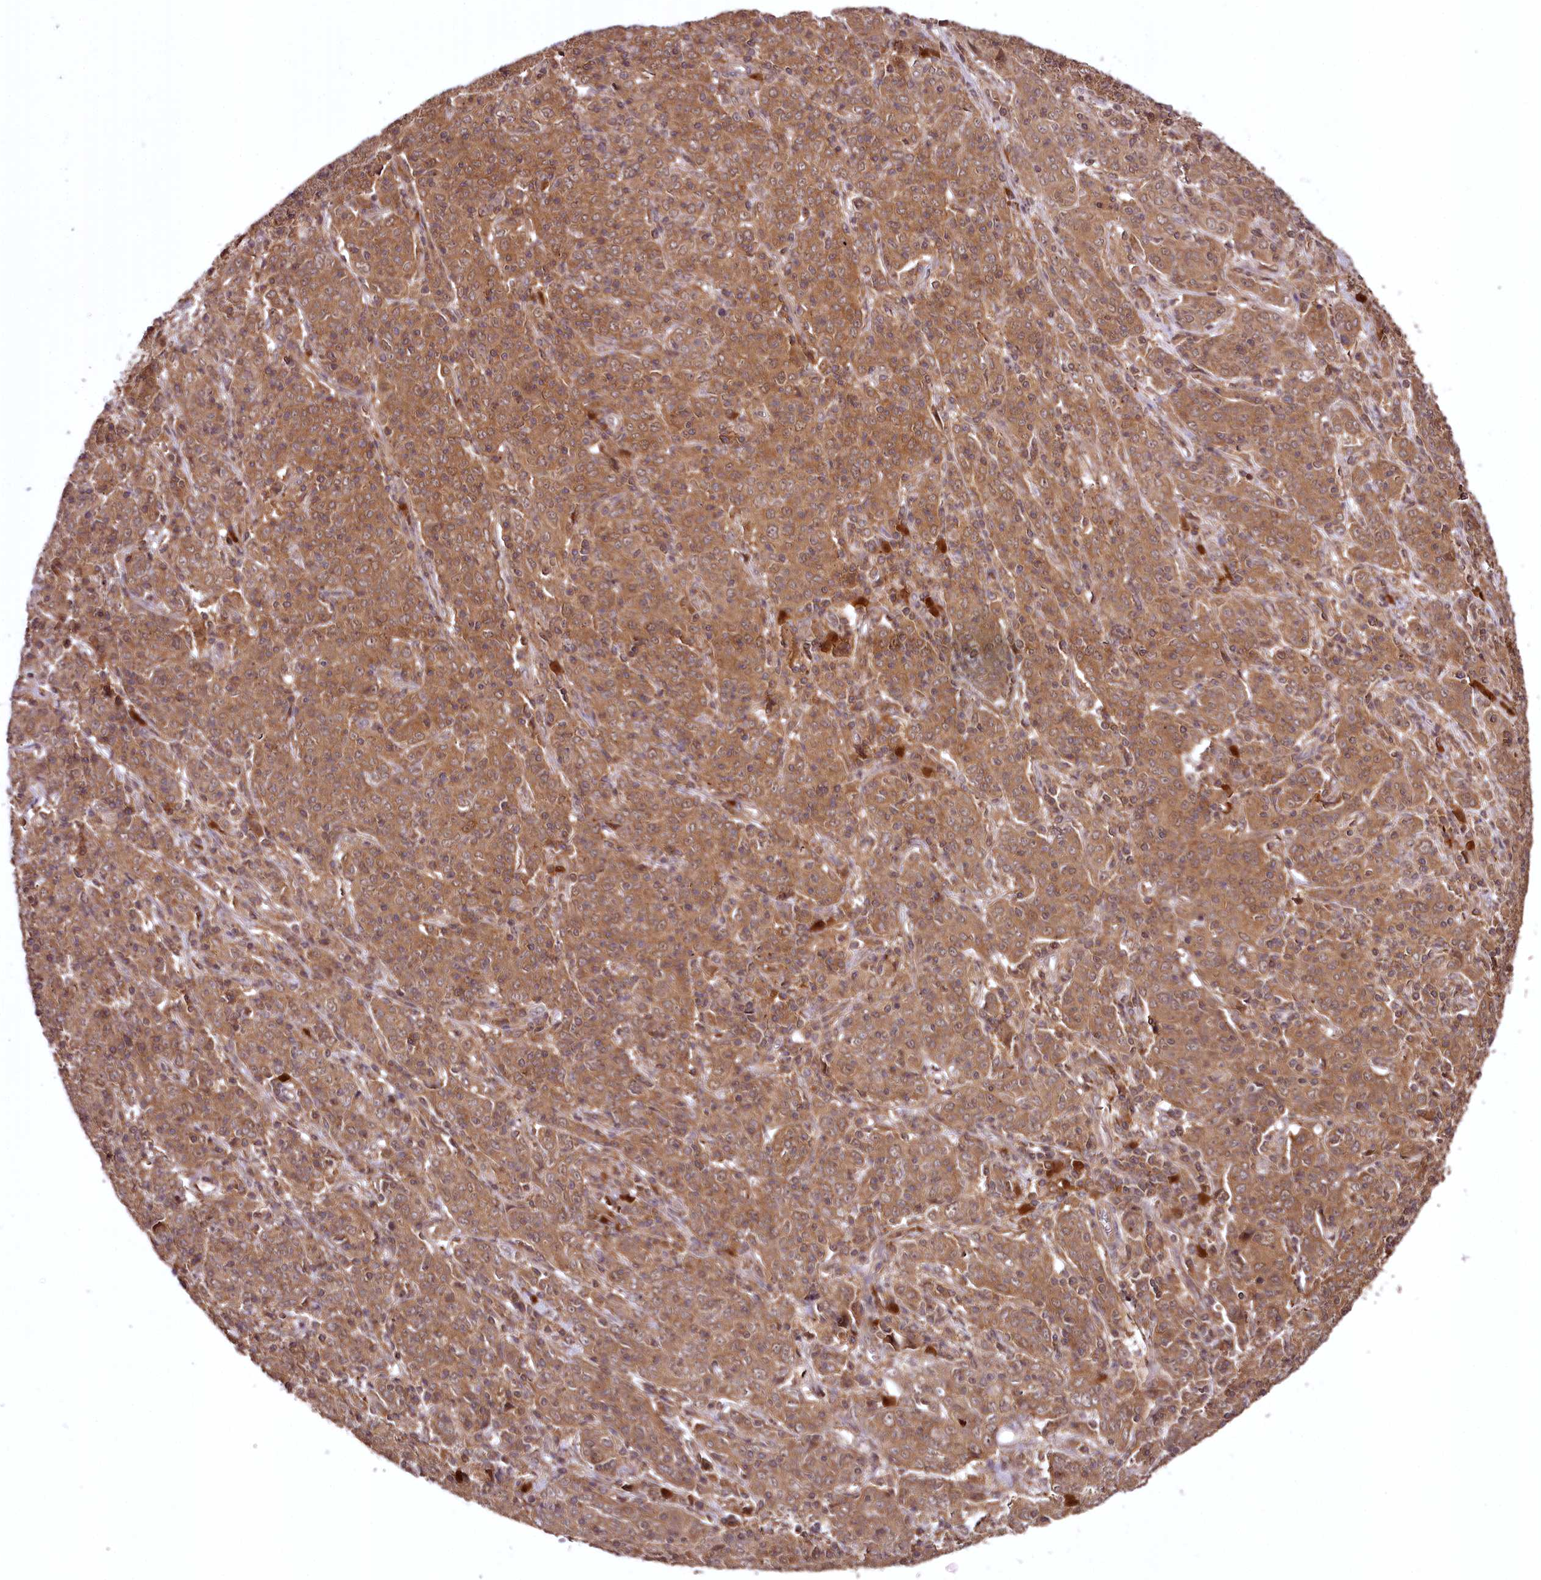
{"staining": {"intensity": "moderate", "quantity": ">75%", "location": "cytoplasmic/membranous"}, "tissue": "cervical cancer", "cell_type": "Tumor cells", "image_type": "cancer", "snomed": [{"axis": "morphology", "description": "Squamous cell carcinoma, NOS"}, {"axis": "topography", "description": "Cervix"}], "caption": "Squamous cell carcinoma (cervical) tissue shows moderate cytoplasmic/membranous positivity in about >75% of tumor cells", "gene": "TTC12", "patient": {"sex": "female", "age": 67}}